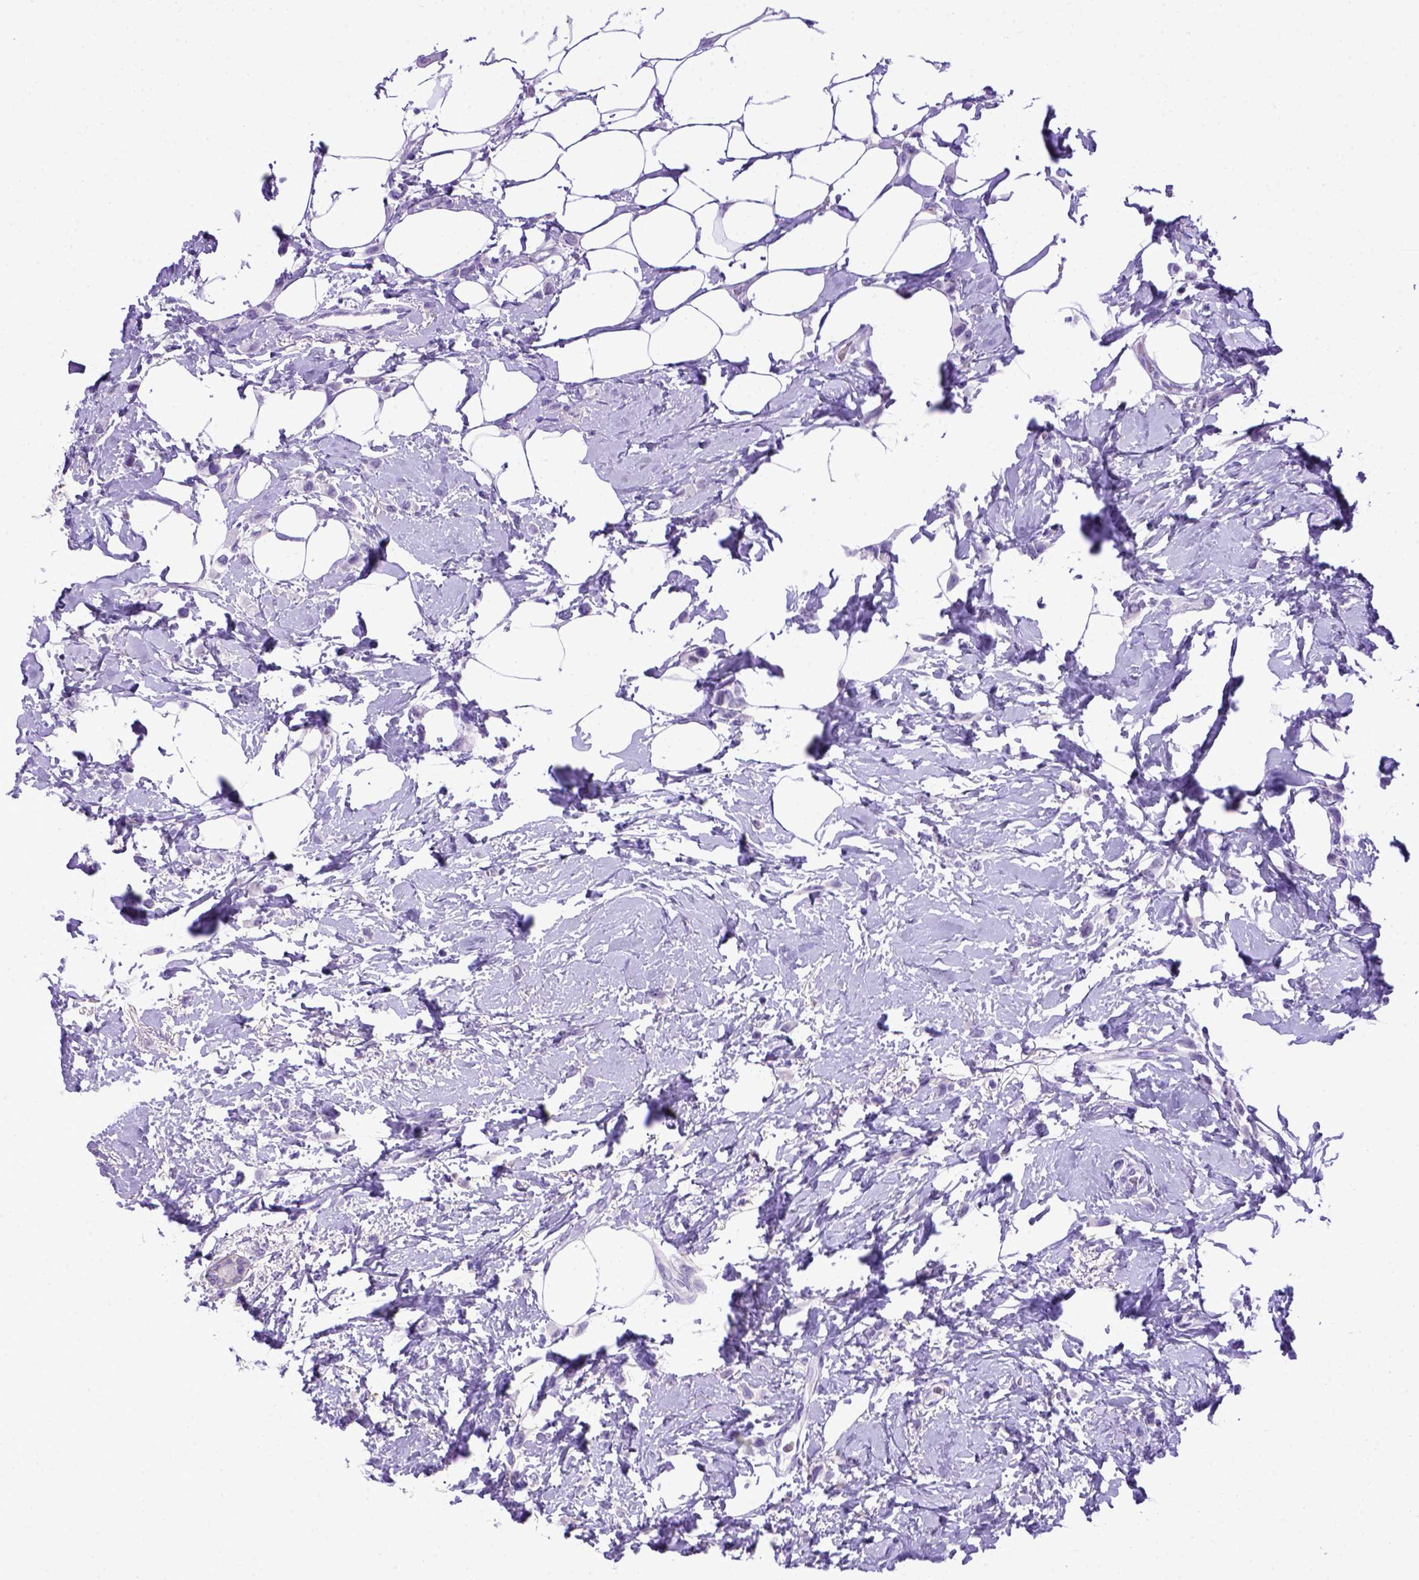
{"staining": {"intensity": "negative", "quantity": "none", "location": "none"}, "tissue": "breast cancer", "cell_type": "Tumor cells", "image_type": "cancer", "snomed": [{"axis": "morphology", "description": "Lobular carcinoma"}, {"axis": "topography", "description": "Breast"}], "caption": "IHC of breast cancer exhibits no positivity in tumor cells.", "gene": "ADAM12", "patient": {"sex": "female", "age": 66}}